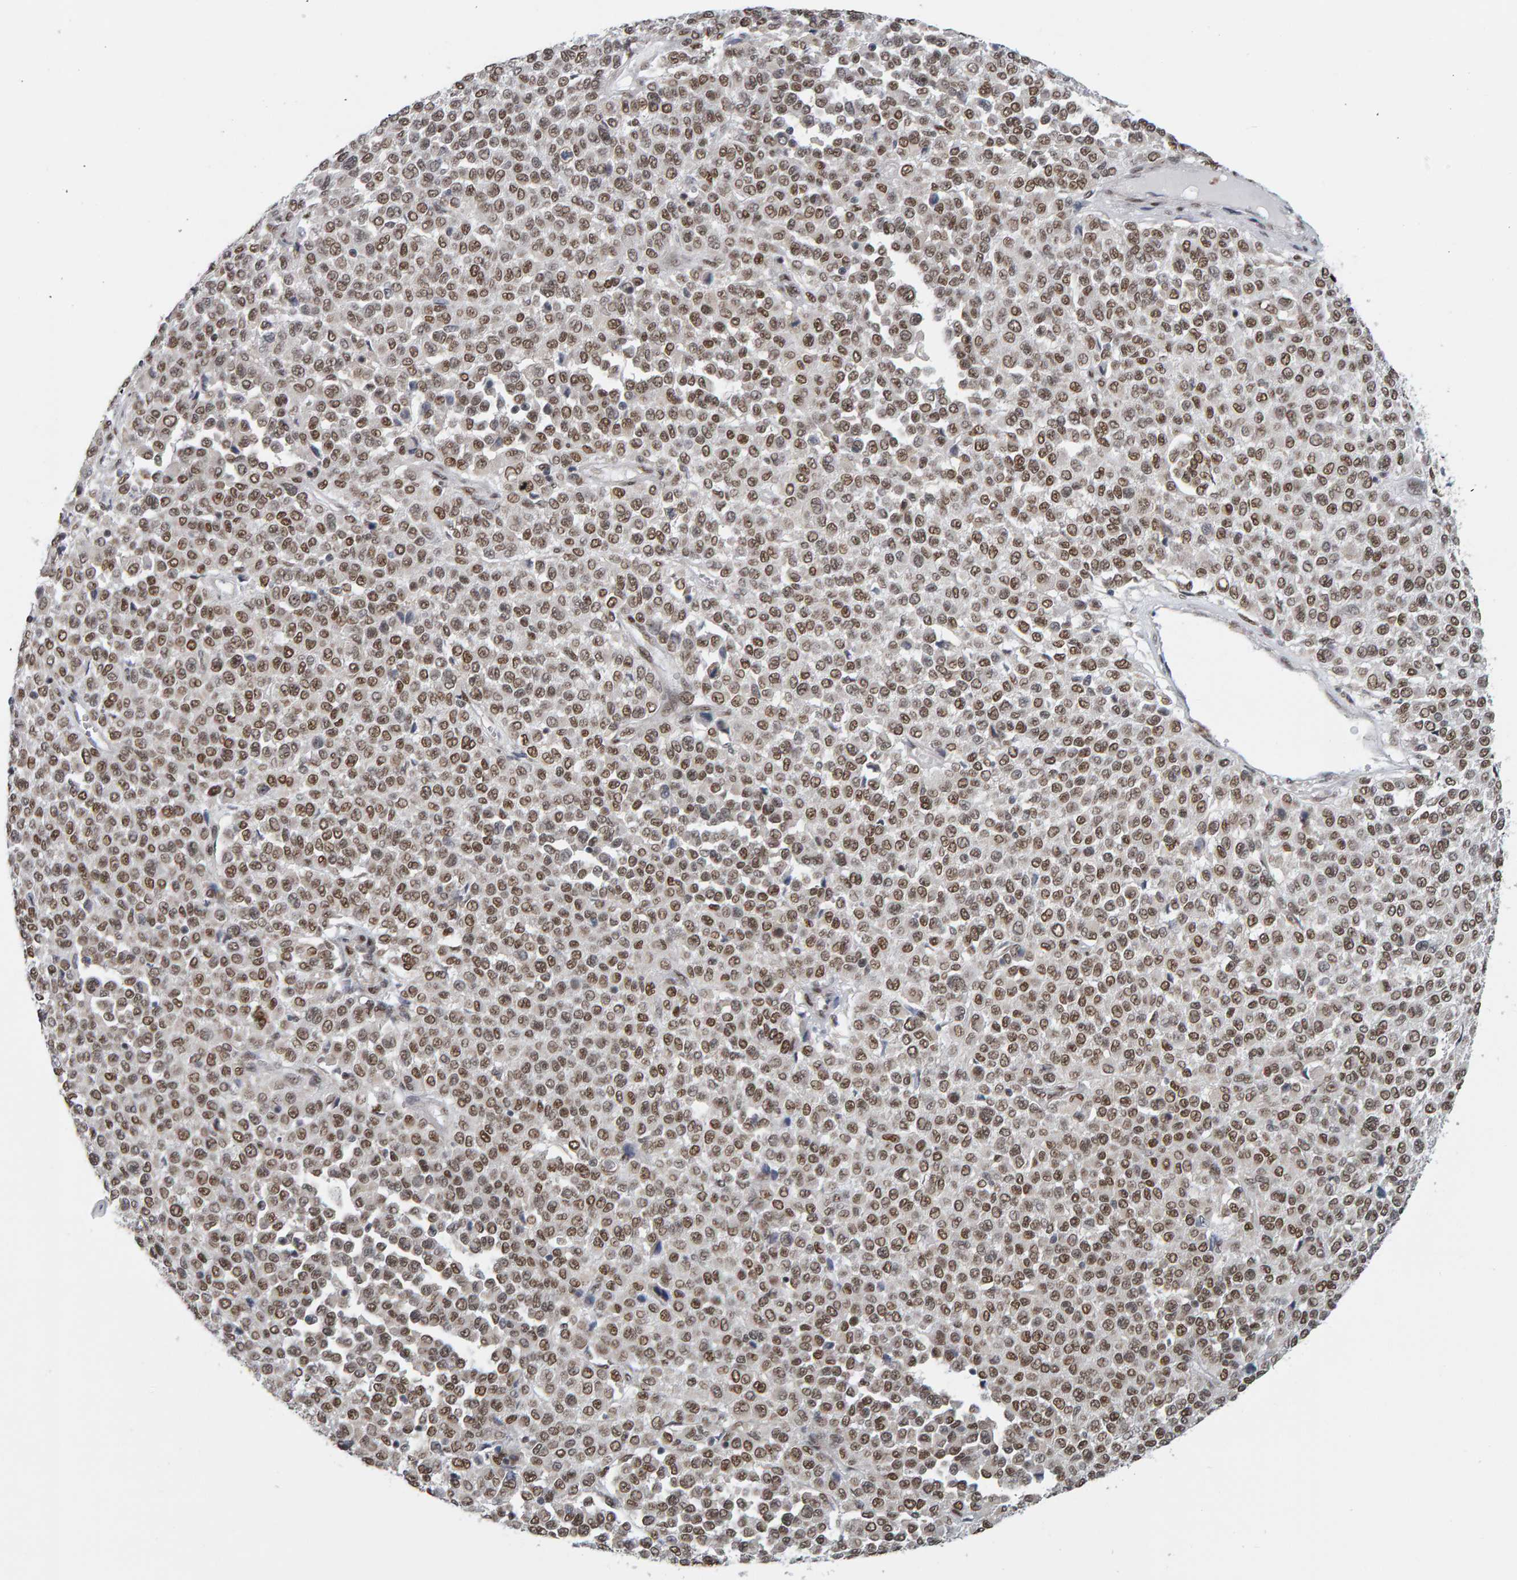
{"staining": {"intensity": "strong", "quantity": ">75%", "location": "nuclear"}, "tissue": "melanoma", "cell_type": "Tumor cells", "image_type": "cancer", "snomed": [{"axis": "morphology", "description": "Malignant melanoma, Metastatic site"}, {"axis": "topography", "description": "Pancreas"}], "caption": "Immunohistochemical staining of human malignant melanoma (metastatic site) demonstrates high levels of strong nuclear staining in approximately >75% of tumor cells.", "gene": "ATF7IP", "patient": {"sex": "female", "age": 30}}